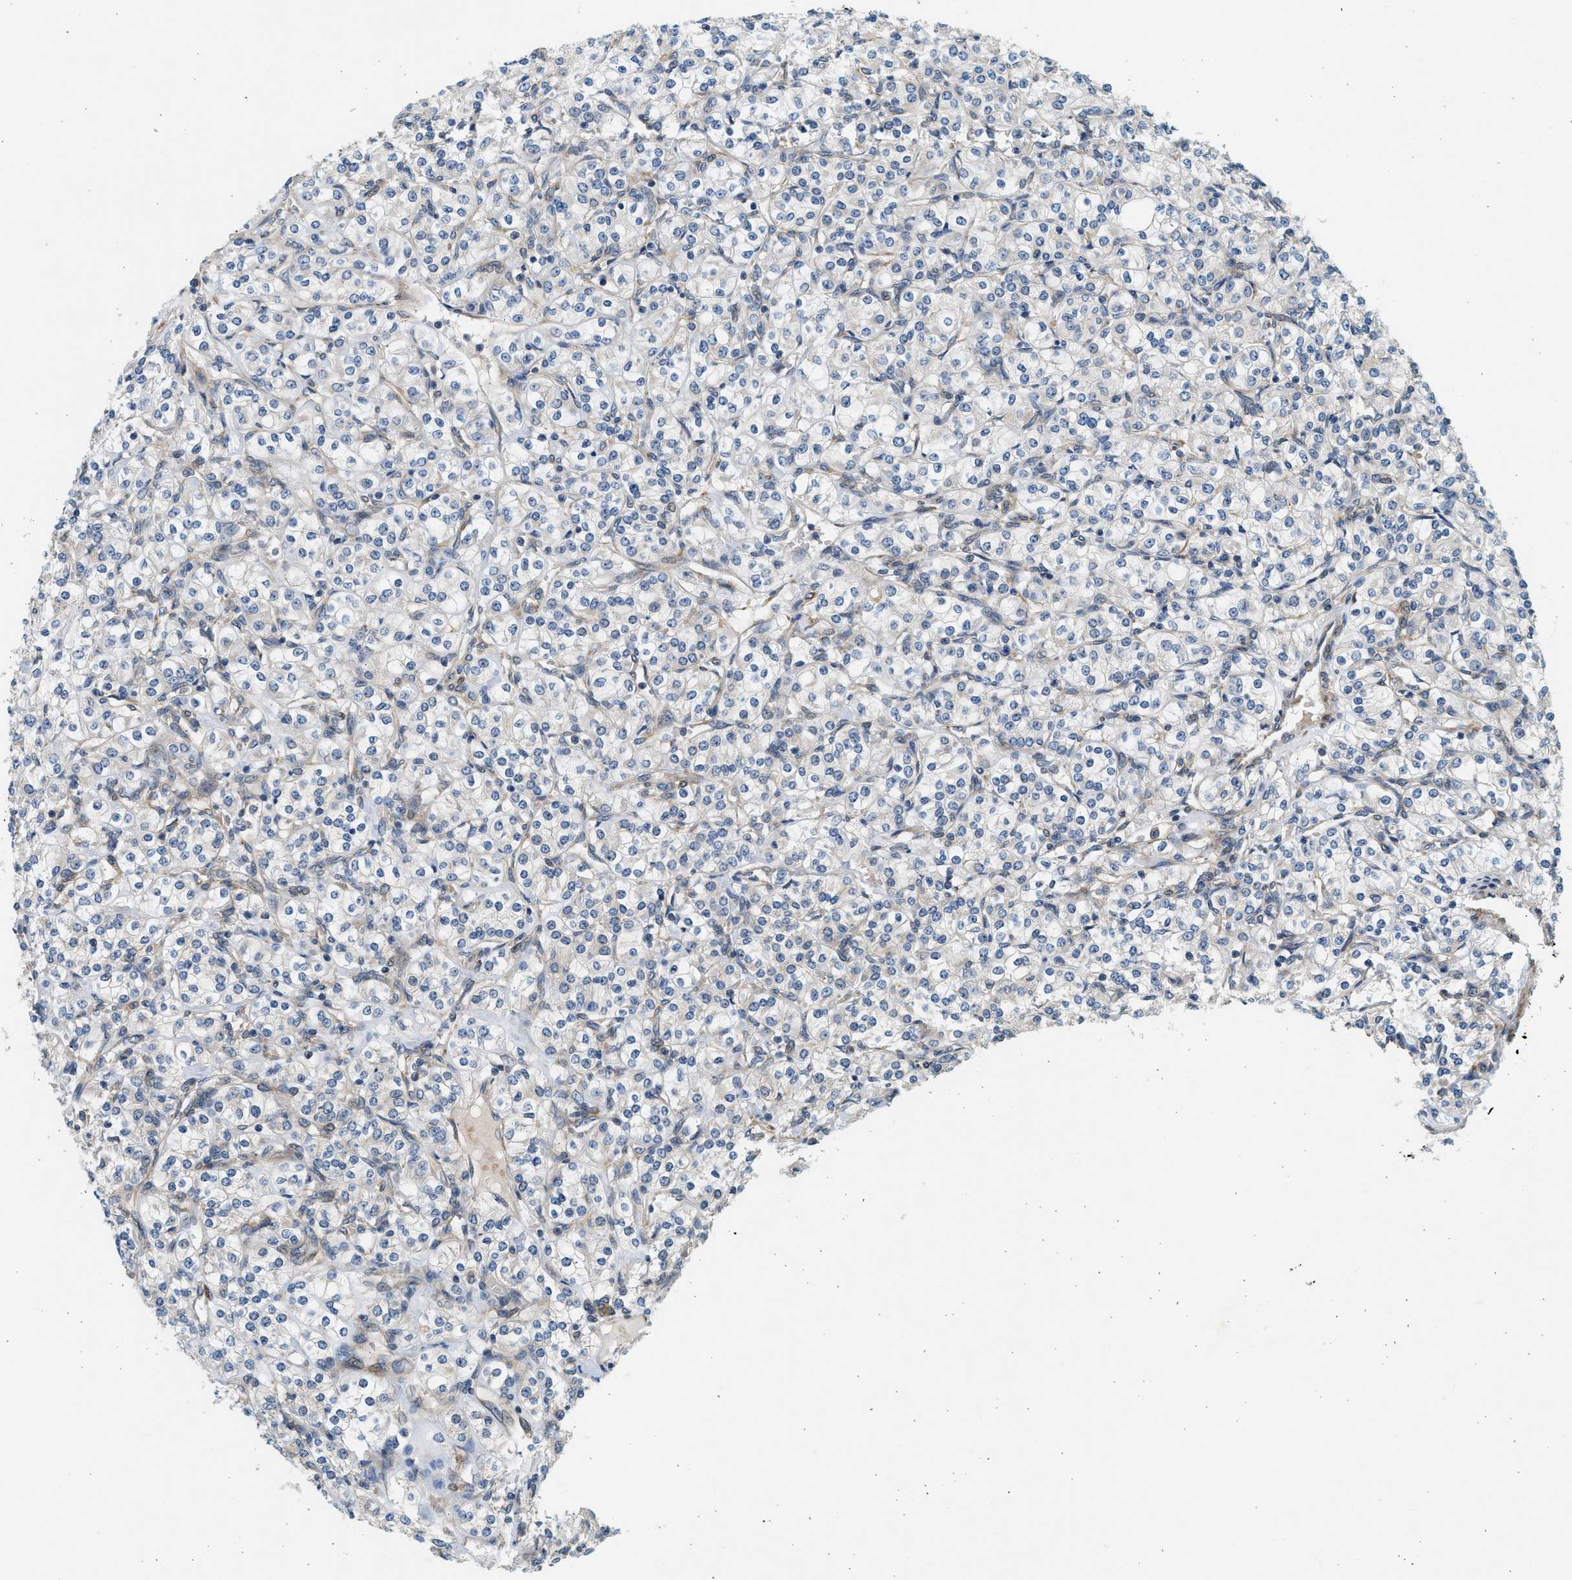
{"staining": {"intensity": "negative", "quantity": "none", "location": "none"}, "tissue": "renal cancer", "cell_type": "Tumor cells", "image_type": "cancer", "snomed": [{"axis": "morphology", "description": "Adenocarcinoma, NOS"}, {"axis": "topography", "description": "Kidney"}], "caption": "A high-resolution micrograph shows IHC staining of renal cancer (adenocarcinoma), which displays no significant positivity in tumor cells. (DAB immunohistochemistry (IHC) with hematoxylin counter stain).", "gene": "KDELR2", "patient": {"sex": "male", "age": 77}}